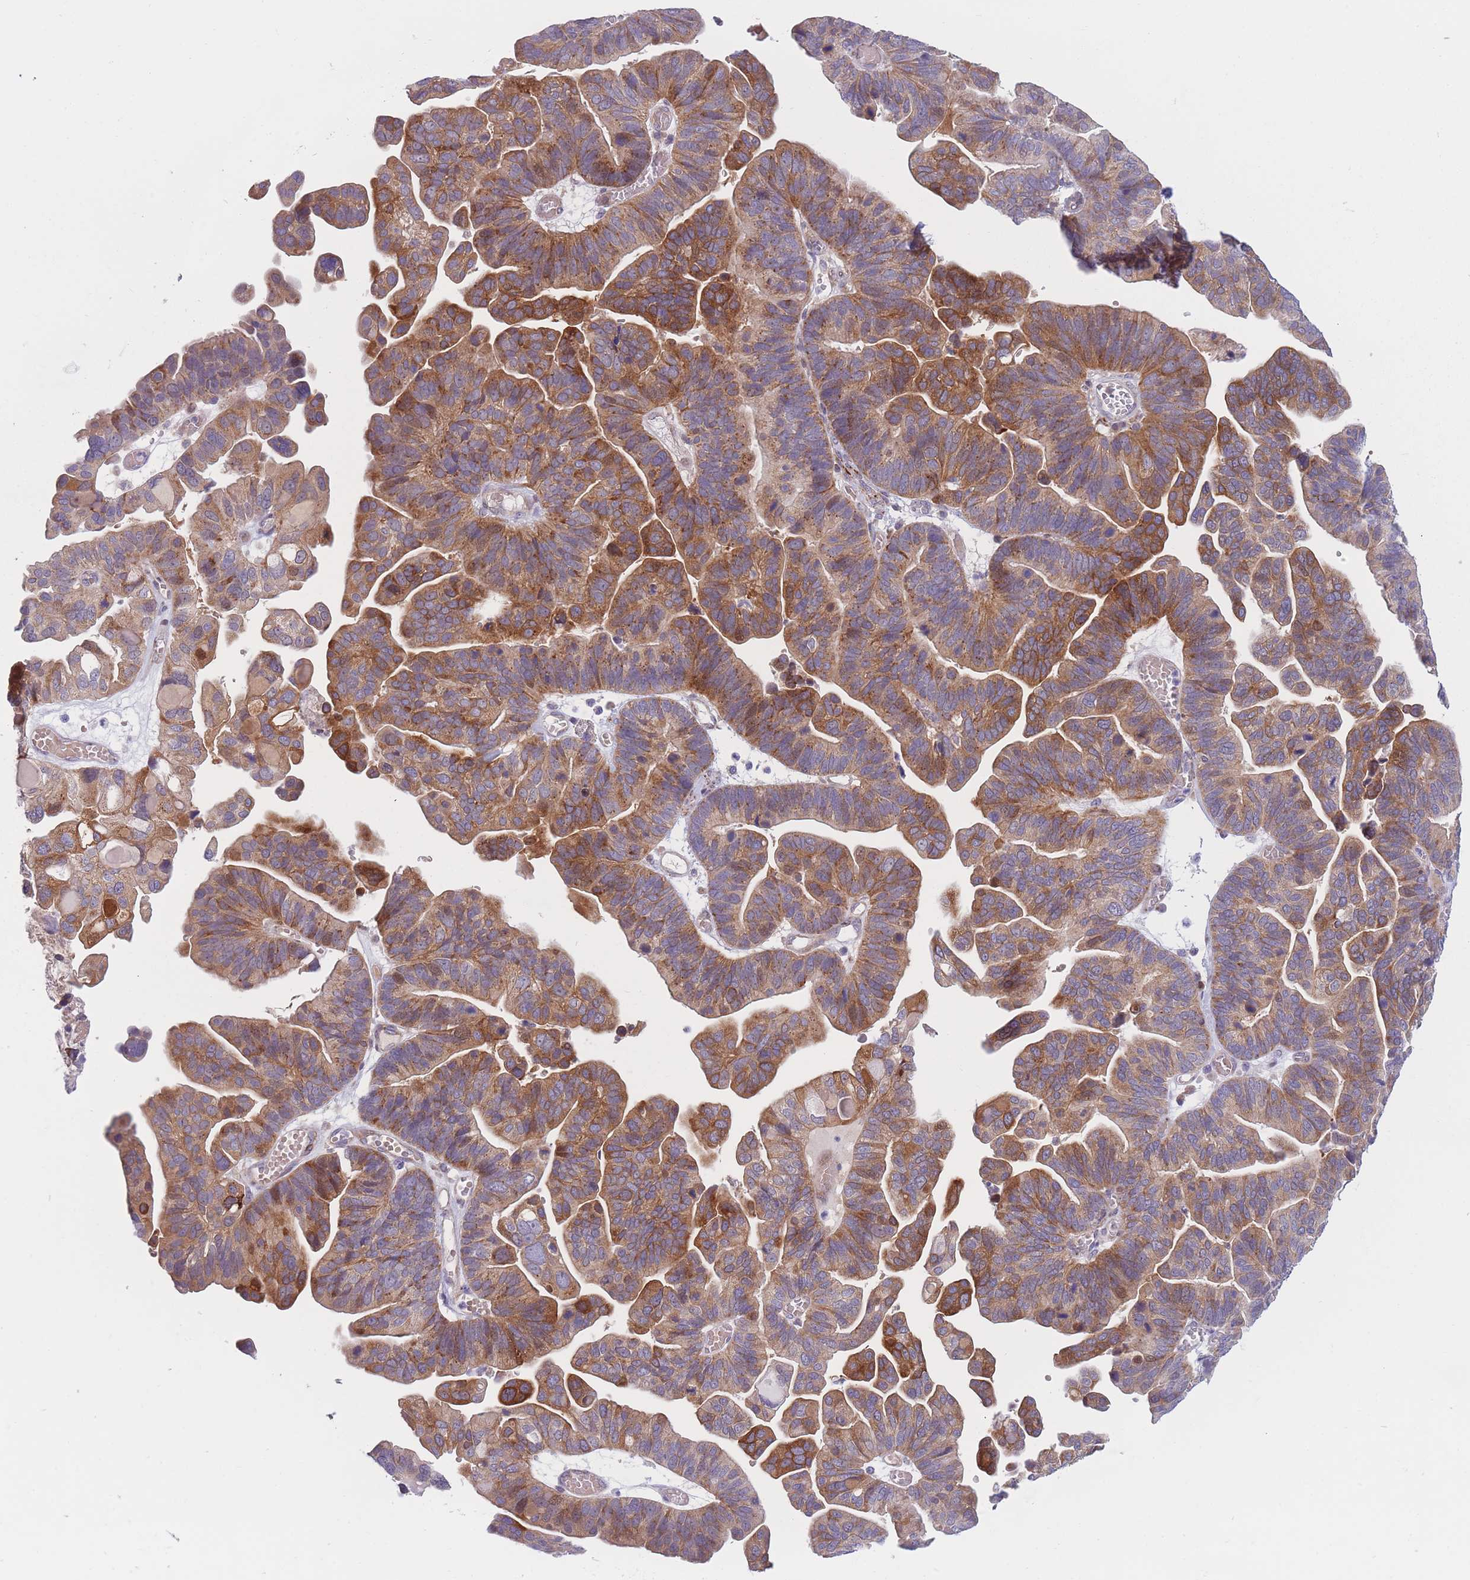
{"staining": {"intensity": "moderate", "quantity": ">75%", "location": "cytoplasmic/membranous"}, "tissue": "ovarian cancer", "cell_type": "Tumor cells", "image_type": "cancer", "snomed": [{"axis": "morphology", "description": "Cystadenocarcinoma, serous, NOS"}, {"axis": "topography", "description": "Ovary"}], "caption": "The histopathology image reveals immunohistochemical staining of ovarian cancer (serous cystadenocarcinoma). There is moderate cytoplasmic/membranous expression is identified in about >75% of tumor cells.", "gene": "PDE4A", "patient": {"sex": "female", "age": 56}}